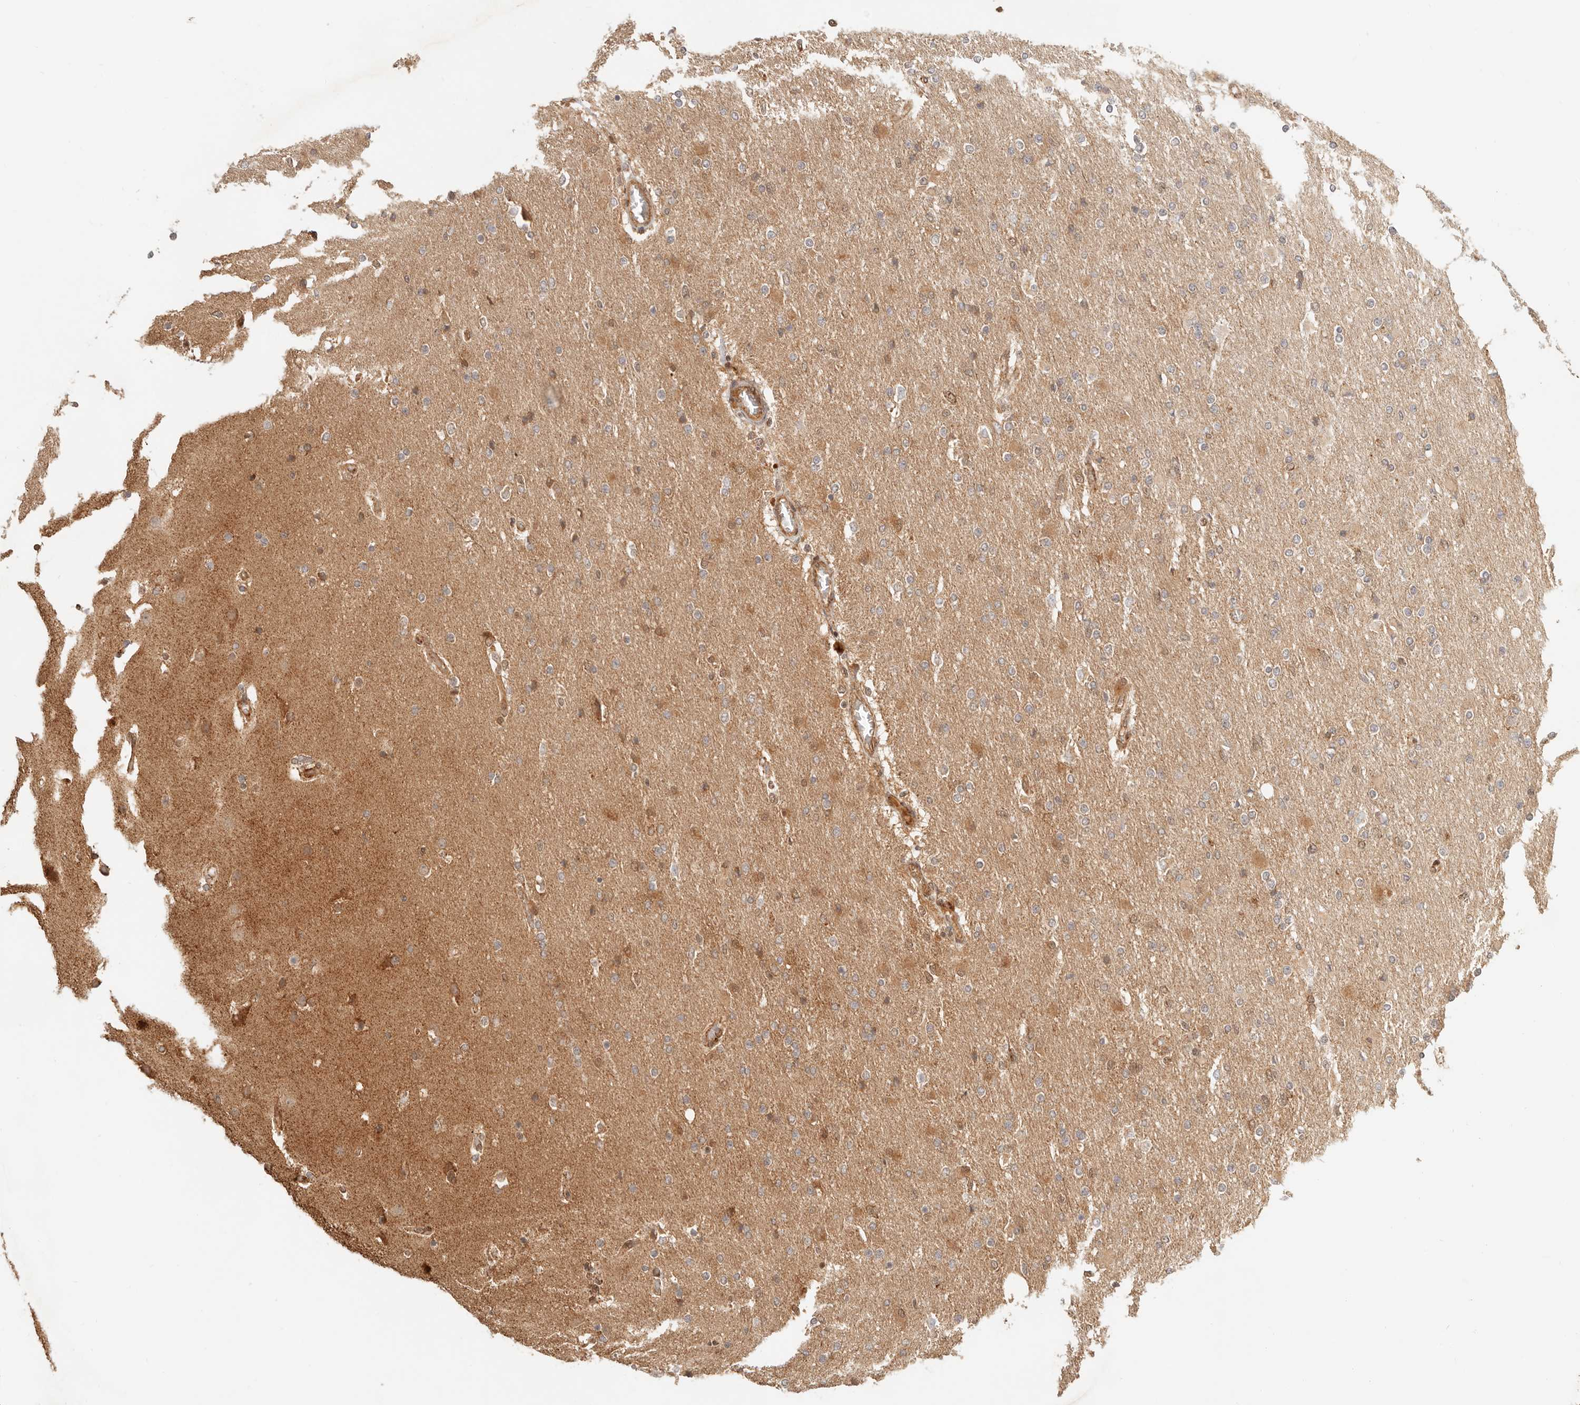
{"staining": {"intensity": "moderate", "quantity": "<25%", "location": "cytoplasmic/membranous"}, "tissue": "glioma", "cell_type": "Tumor cells", "image_type": "cancer", "snomed": [{"axis": "morphology", "description": "Glioma, malignant, High grade"}, {"axis": "topography", "description": "Cerebral cortex"}], "caption": "DAB immunohistochemical staining of human glioma reveals moderate cytoplasmic/membranous protein staining in about <25% of tumor cells.", "gene": "BAALC", "patient": {"sex": "female", "age": 36}}